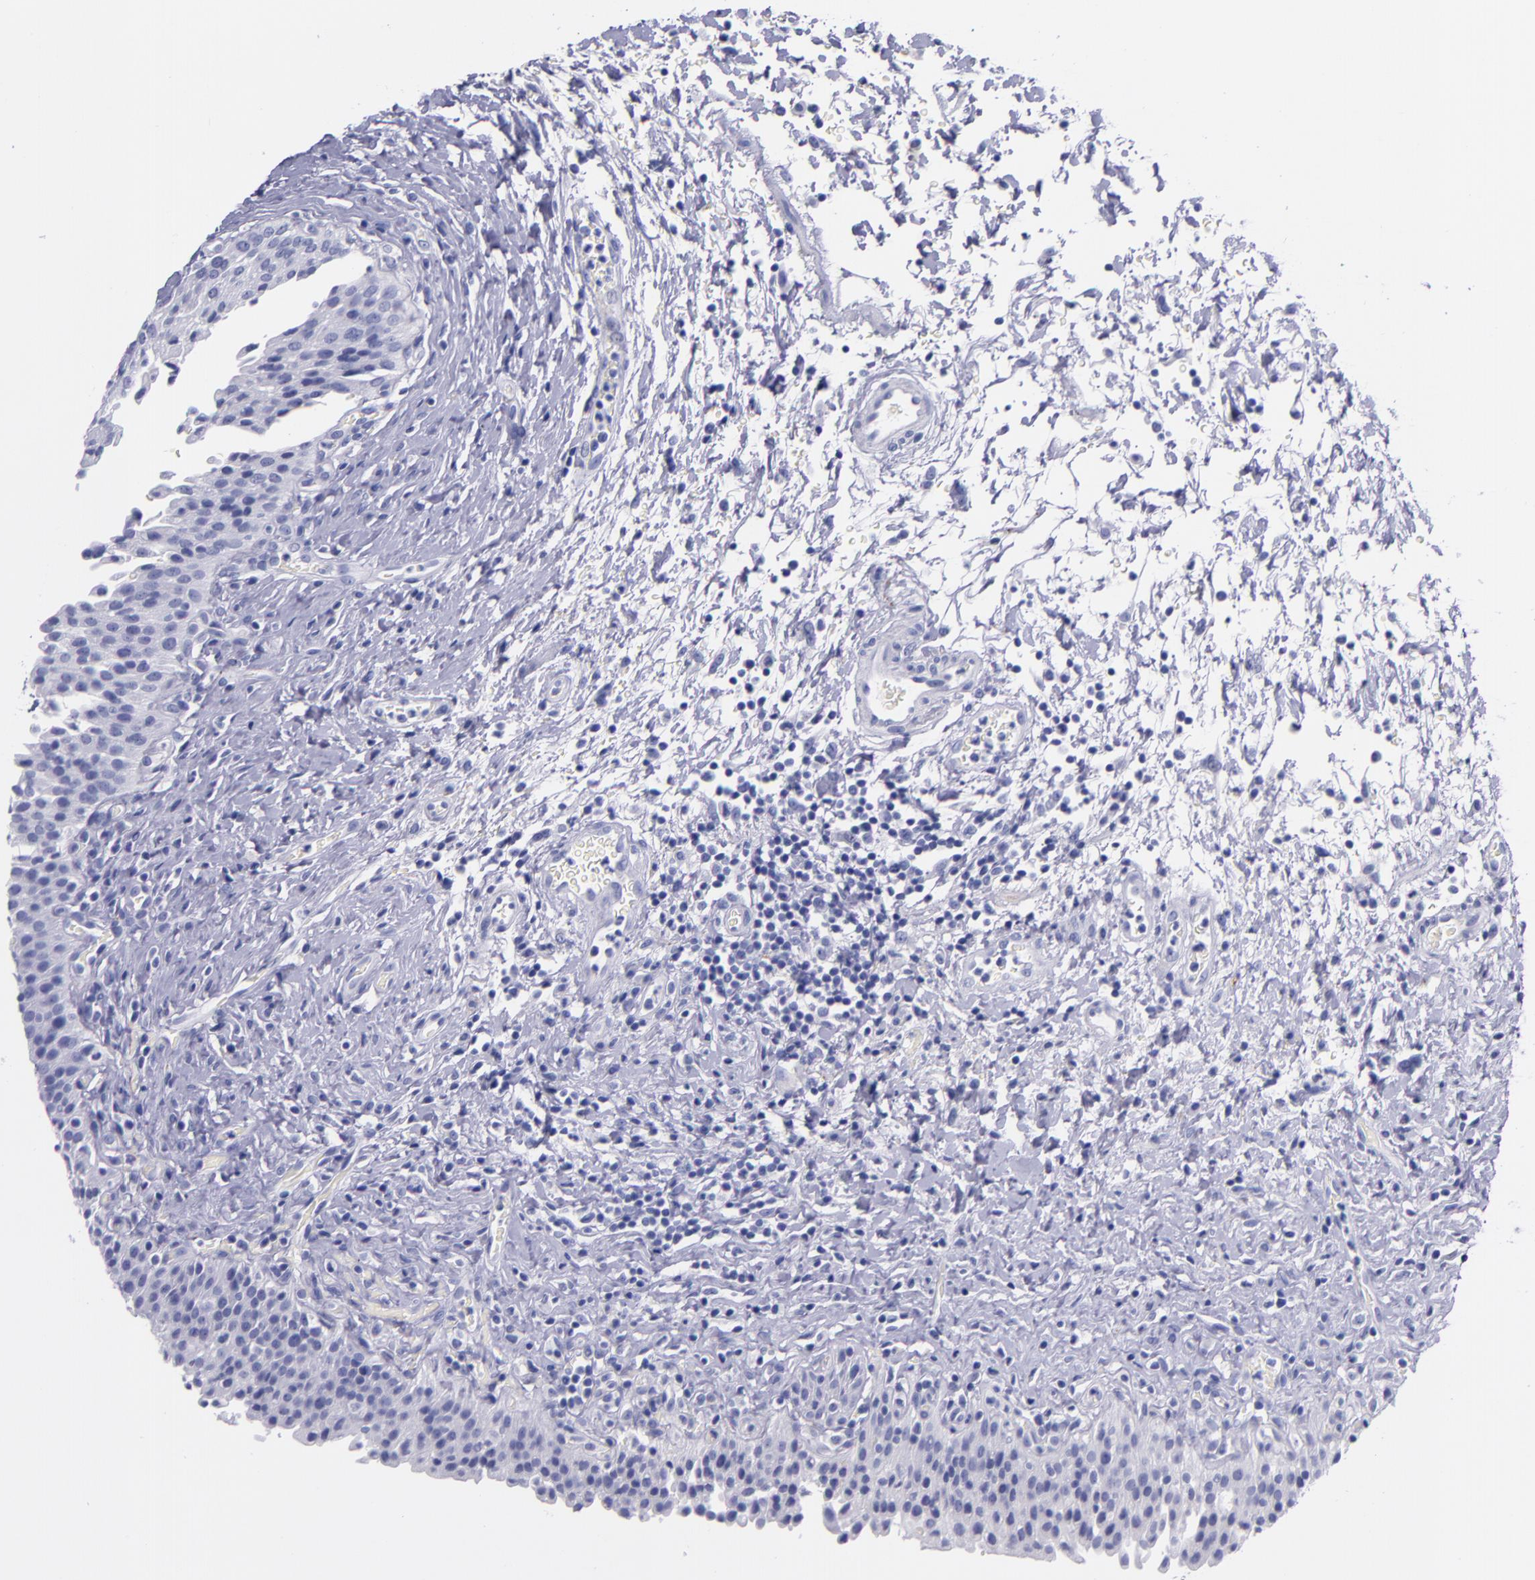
{"staining": {"intensity": "negative", "quantity": "none", "location": "none"}, "tissue": "urinary bladder", "cell_type": "Urothelial cells", "image_type": "normal", "snomed": [{"axis": "morphology", "description": "Normal tissue, NOS"}, {"axis": "topography", "description": "Urinary bladder"}], "caption": "Immunohistochemistry micrograph of unremarkable urinary bladder stained for a protein (brown), which exhibits no expression in urothelial cells.", "gene": "SV2A", "patient": {"sex": "male", "age": 51}}